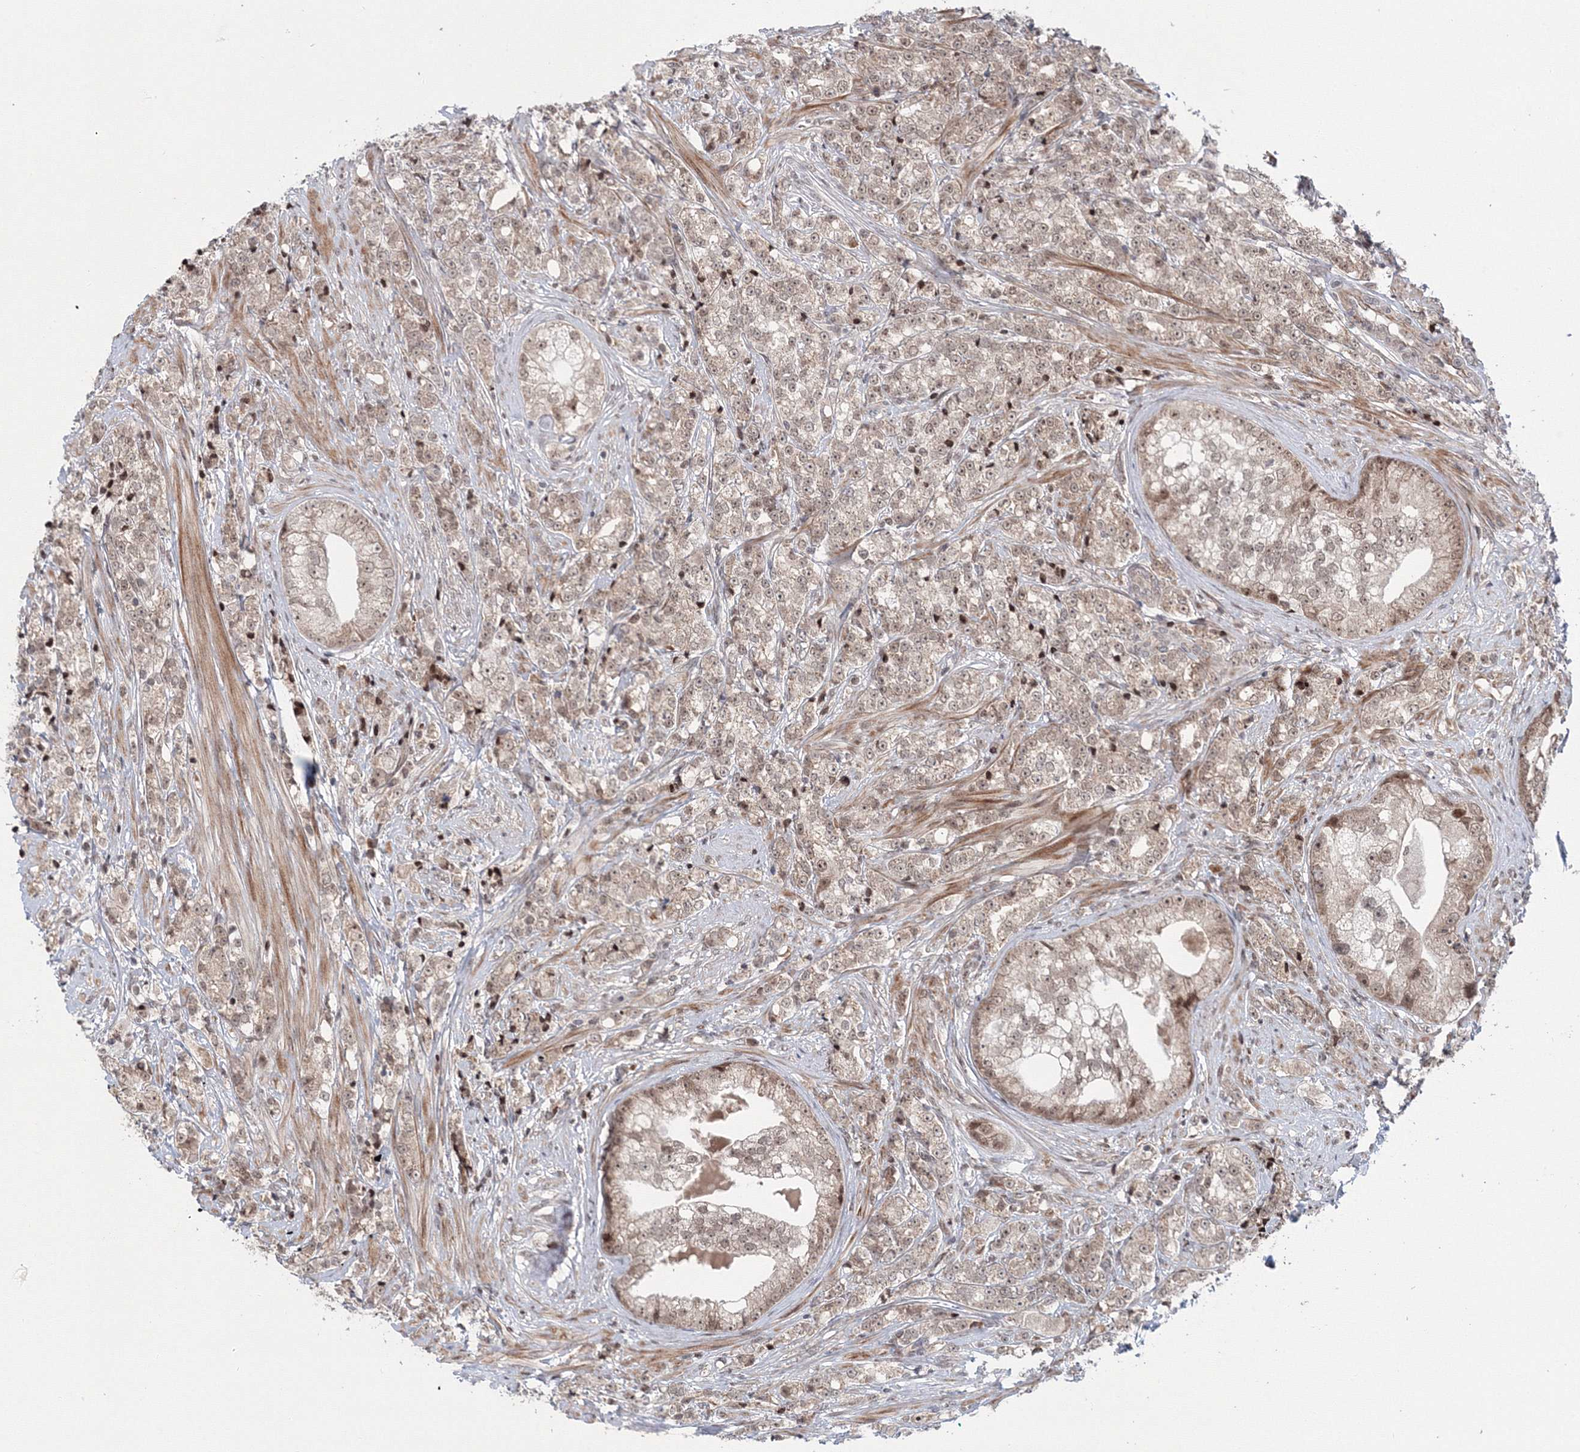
{"staining": {"intensity": "weak", "quantity": ">75%", "location": "nuclear"}, "tissue": "prostate cancer", "cell_type": "Tumor cells", "image_type": "cancer", "snomed": [{"axis": "morphology", "description": "Adenocarcinoma, High grade"}, {"axis": "topography", "description": "Prostate"}], "caption": "Adenocarcinoma (high-grade) (prostate) stained with a protein marker displays weak staining in tumor cells.", "gene": "NOA1", "patient": {"sex": "male", "age": 69}}